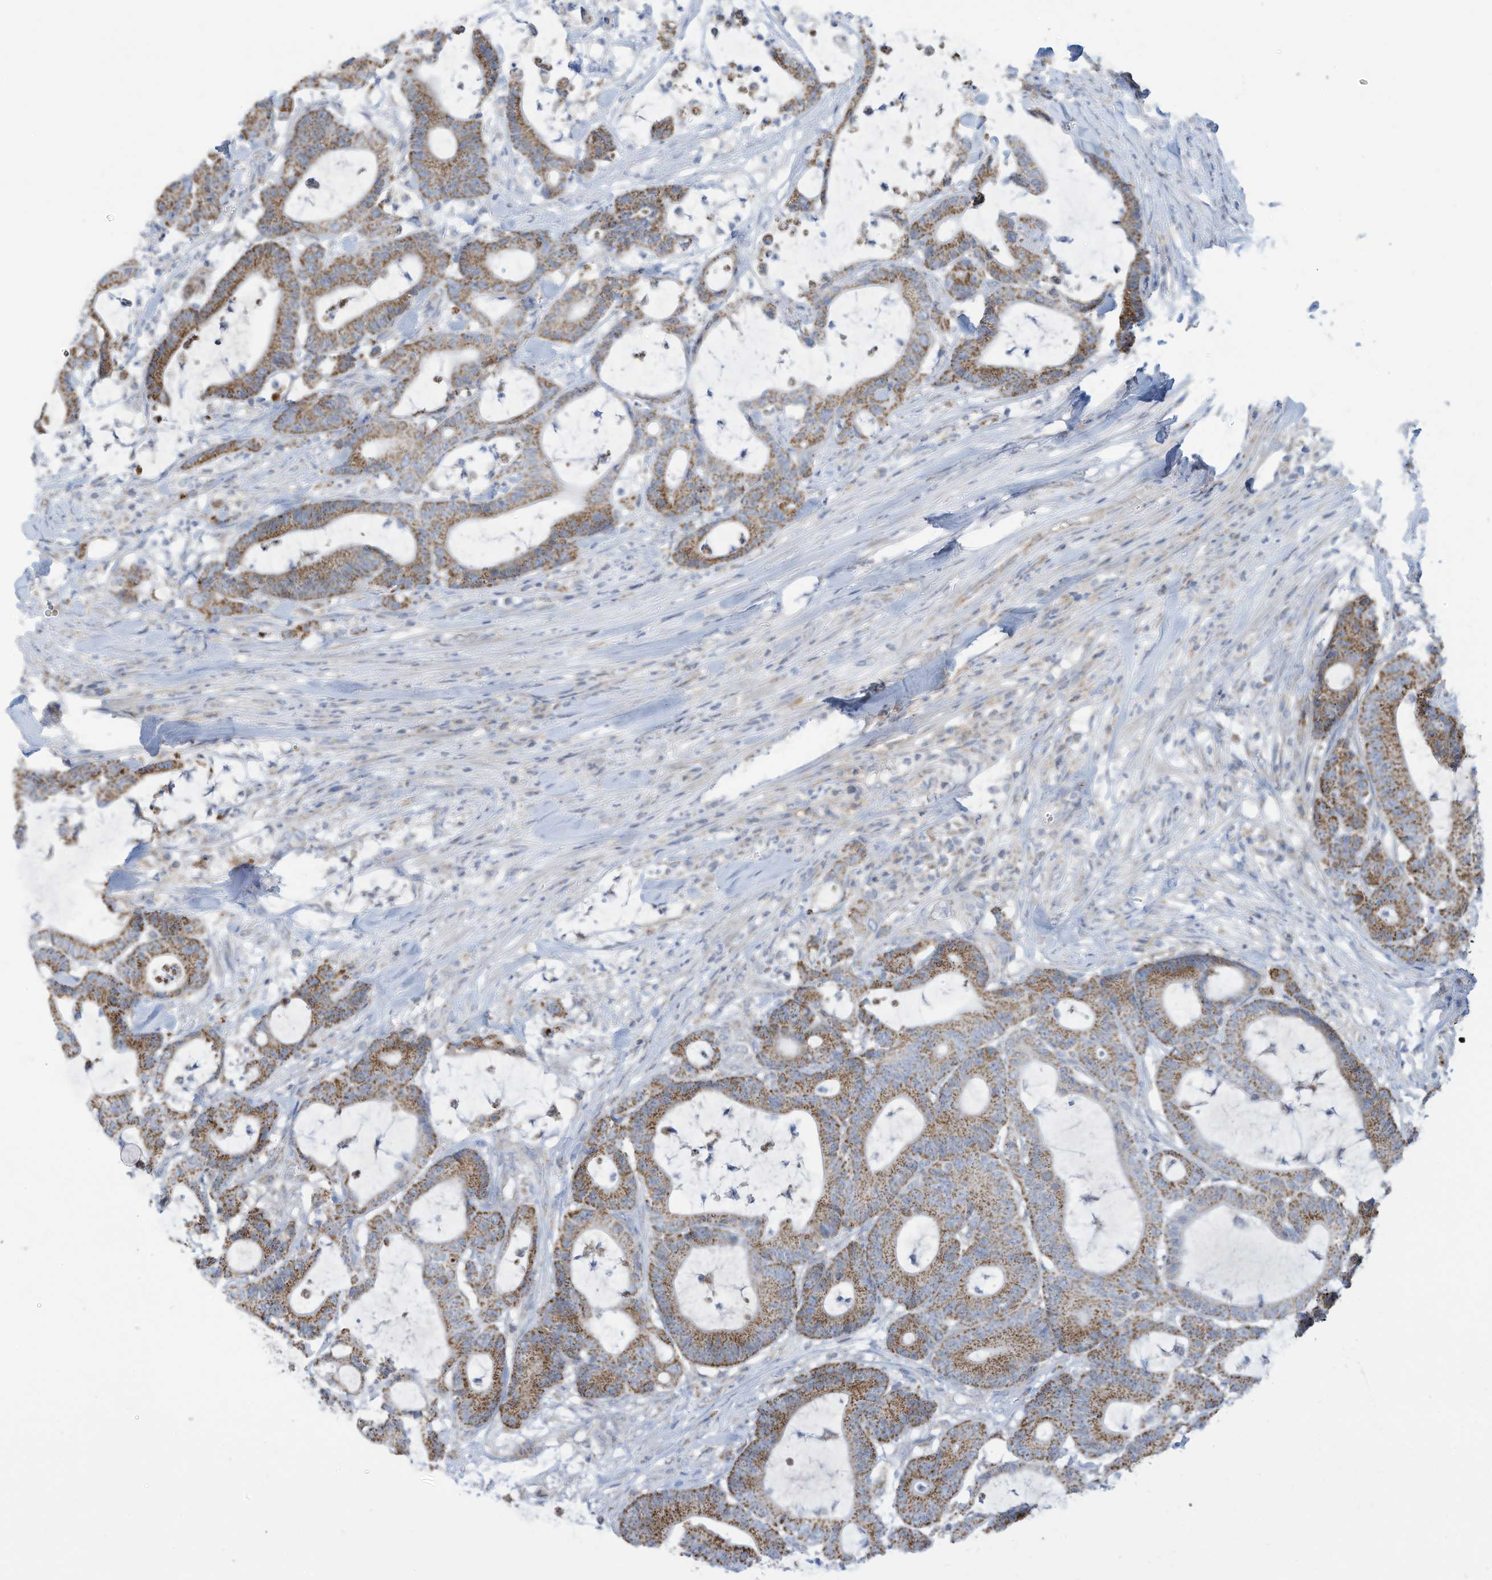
{"staining": {"intensity": "moderate", "quantity": ">75%", "location": "cytoplasmic/membranous"}, "tissue": "colorectal cancer", "cell_type": "Tumor cells", "image_type": "cancer", "snomed": [{"axis": "morphology", "description": "Adenocarcinoma, NOS"}, {"axis": "topography", "description": "Colon"}], "caption": "Moderate cytoplasmic/membranous positivity for a protein is present in approximately >75% of tumor cells of colorectal cancer (adenocarcinoma) using immunohistochemistry (IHC).", "gene": "NLN", "patient": {"sex": "female", "age": 84}}